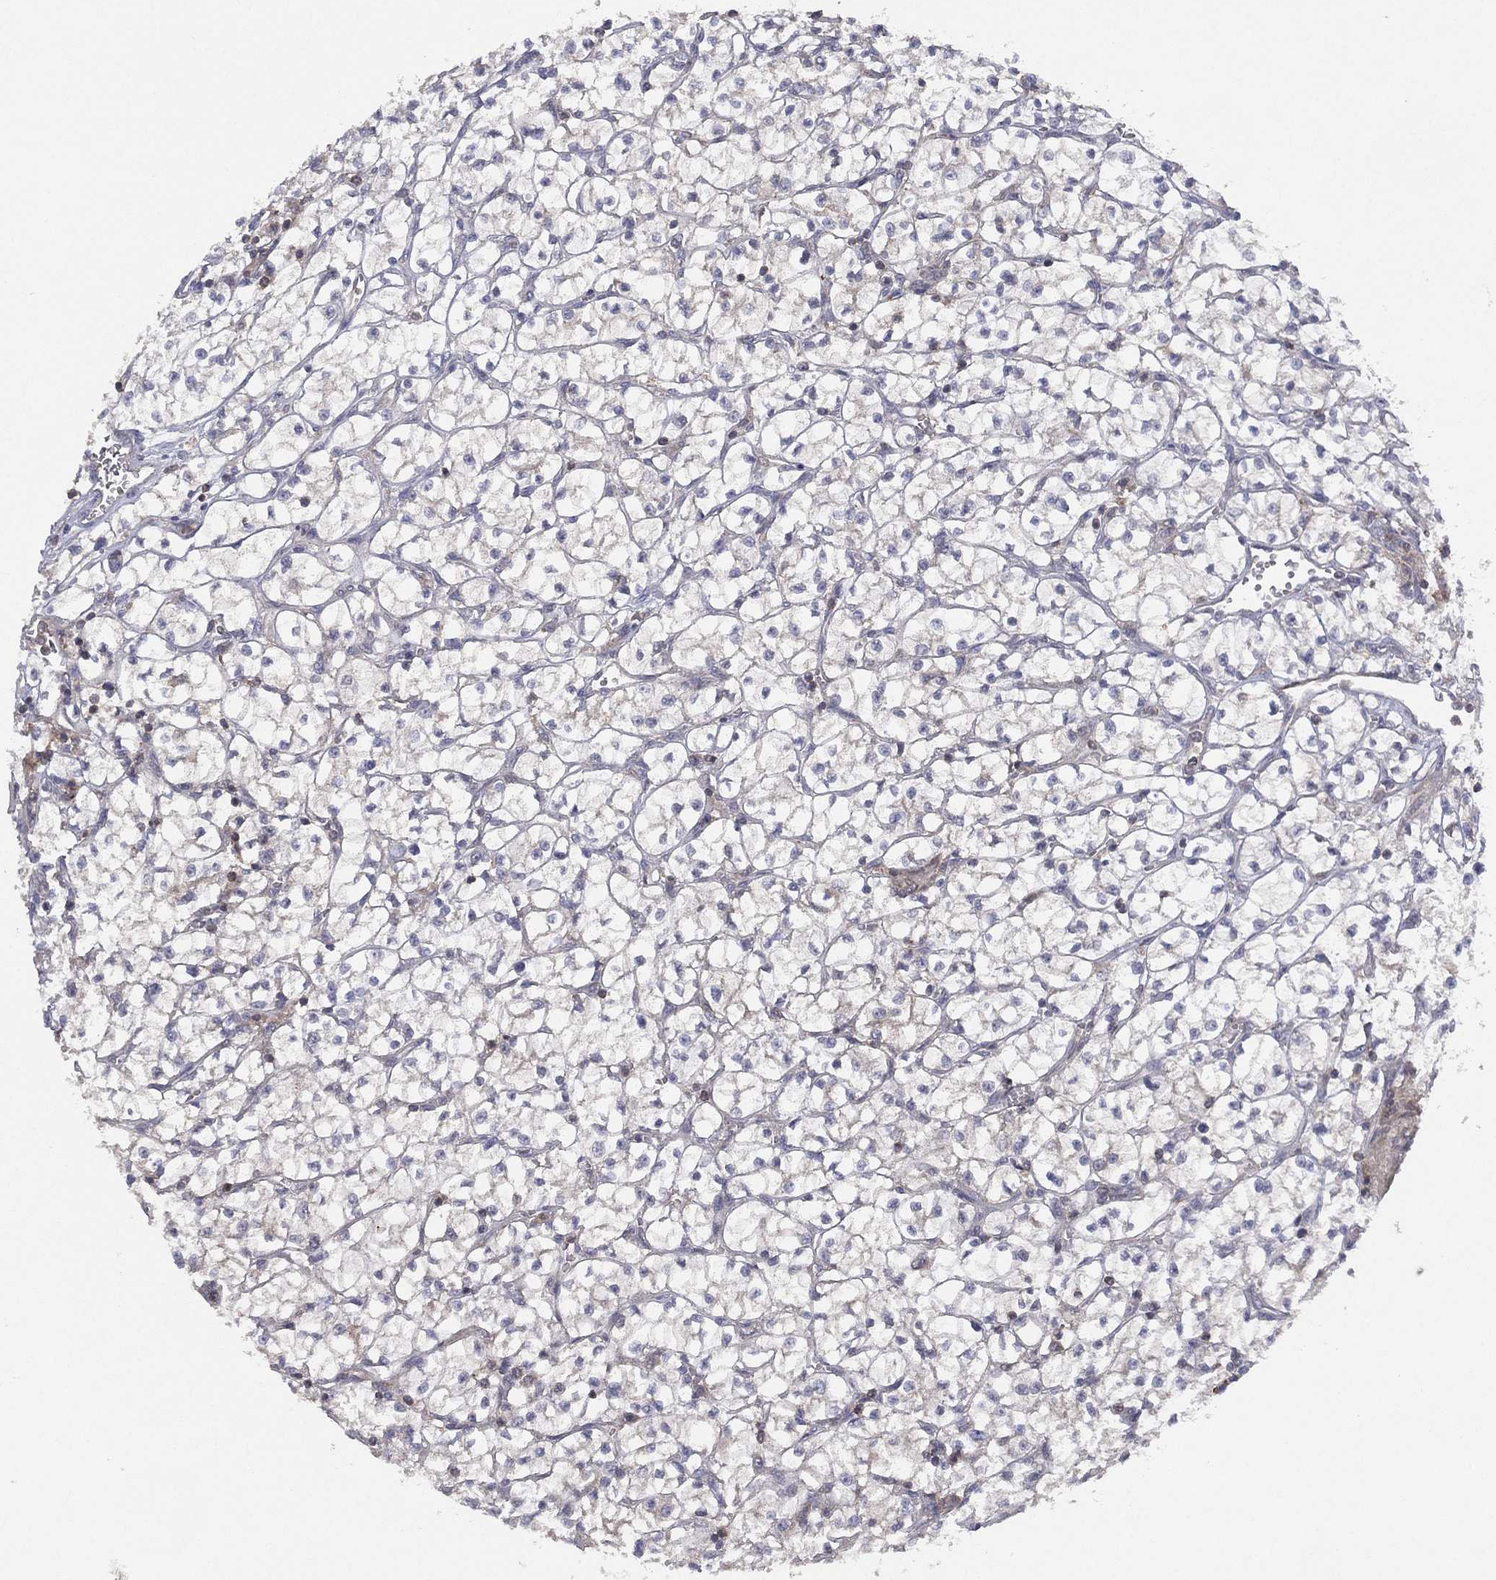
{"staining": {"intensity": "negative", "quantity": "none", "location": "none"}, "tissue": "renal cancer", "cell_type": "Tumor cells", "image_type": "cancer", "snomed": [{"axis": "morphology", "description": "Adenocarcinoma, NOS"}, {"axis": "topography", "description": "Kidney"}], "caption": "Immunohistochemistry (IHC) micrograph of neoplastic tissue: human renal adenocarcinoma stained with DAB demonstrates no significant protein staining in tumor cells.", "gene": "DOCK8", "patient": {"sex": "female", "age": 64}}